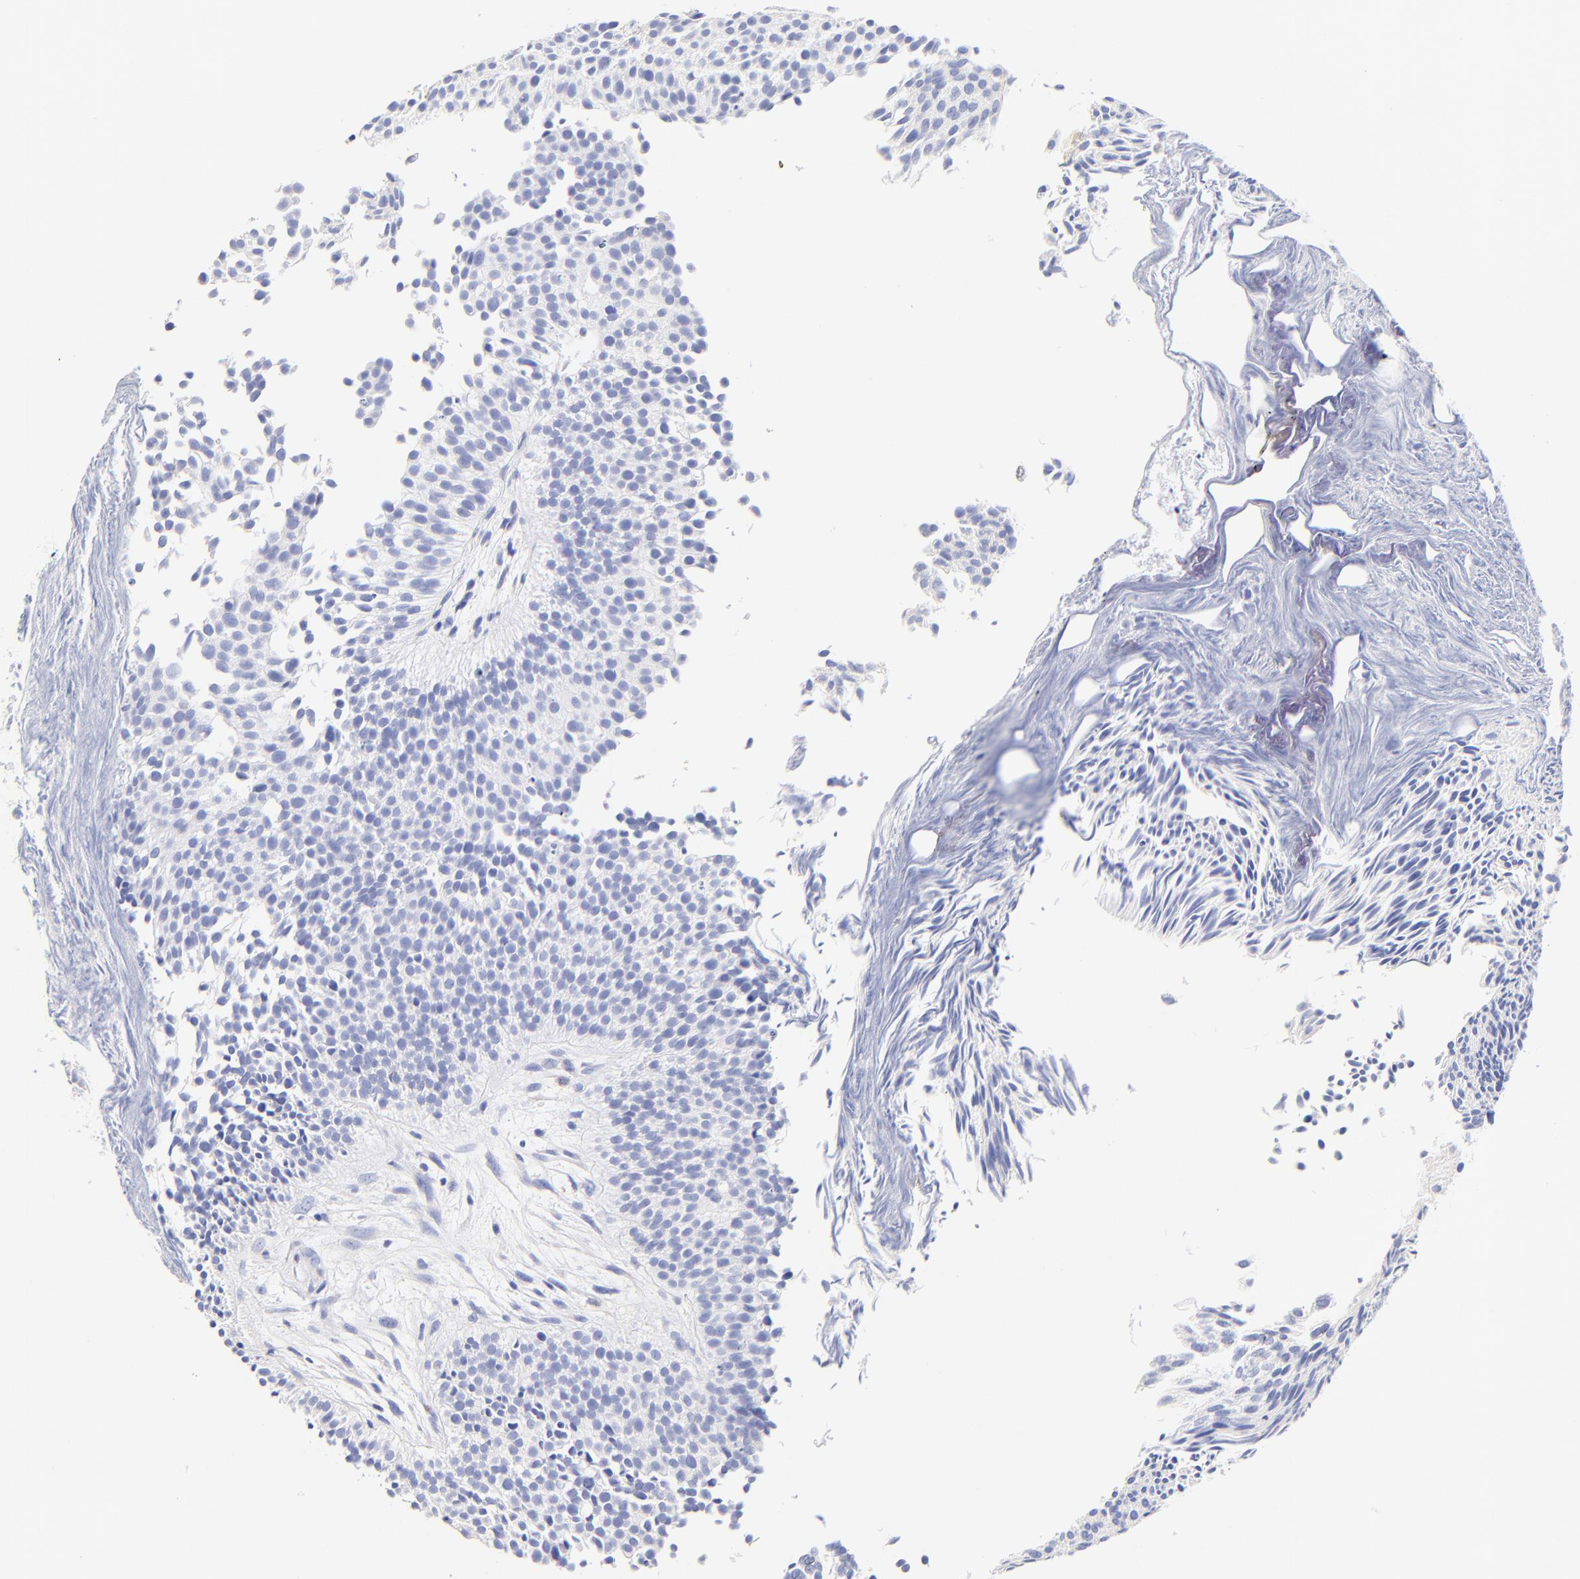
{"staining": {"intensity": "negative", "quantity": "none", "location": "none"}, "tissue": "urothelial cancer", "cell_type": "Tumor cells", "image_type": "cancer", "snomed": [{"axis": "morphology", "description": "Urothelial carcinoma, Low grade"}, {"axis": "topography", "description": "Urinary bladder"}], "caption": "IHC photomicrograph of neoplastic tissue: human urothelial cancer stained with DAB (3,3'-diaminobenzidine) demonstrates no significant protein positivity in tumor cells.", "gene": "ASB9", "patient": {"sex": "male", "age": 84}}